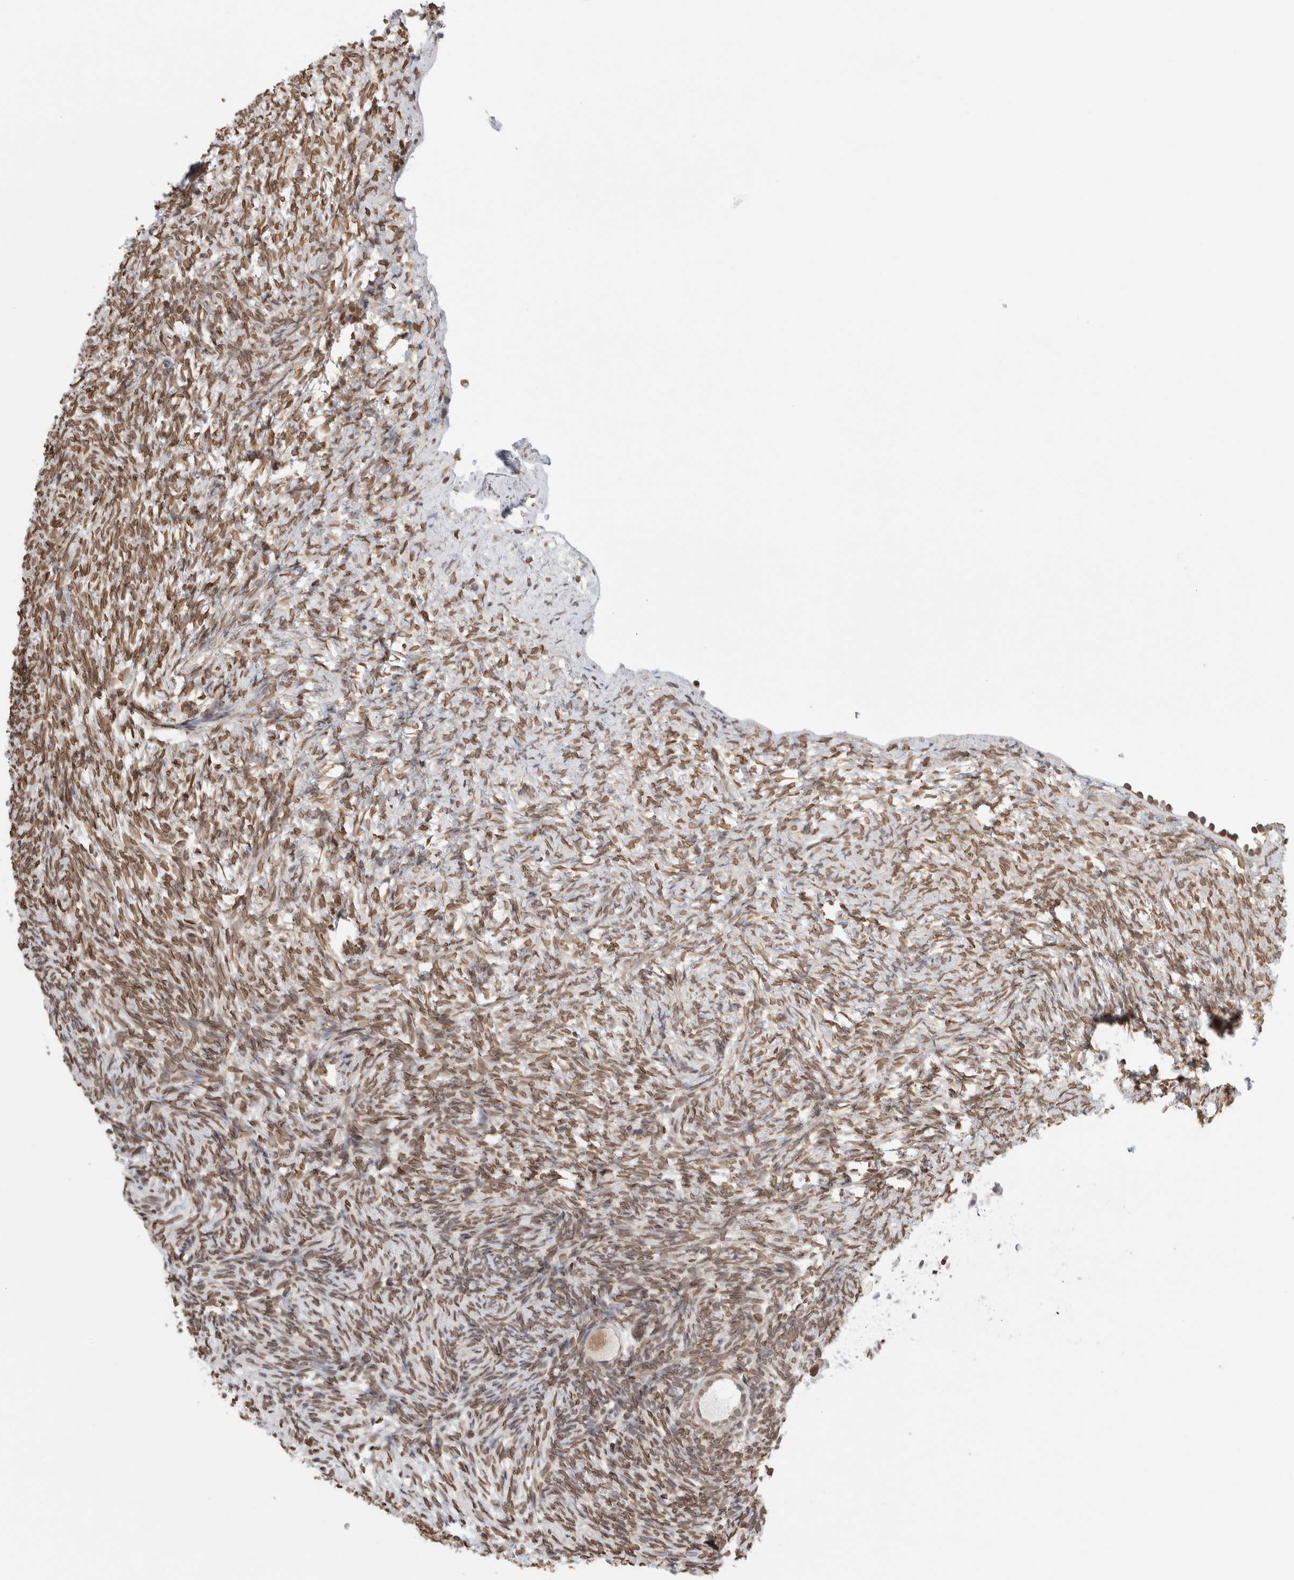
{"staining": {"intensity": "moderate", "quantity": ">75%", "location": "cytoplasmic/membranous"}, "tissue": "ovary", "cell_type": "Follicle cells", "image_type": "normal", "snomed": [{"axis": "morphology", "description": "Normal tissue, NOS"}, {"axis": "topography", "description": "Ovary"}], "caption": "Immunohistochemical staining of normal human ovary displays >75% levels of moderate cytoplasmic/membranous protein staining in about >75% of follicle cells.", "gene": "RBMX2", "patient": {"sex": "female", "age": 34}}